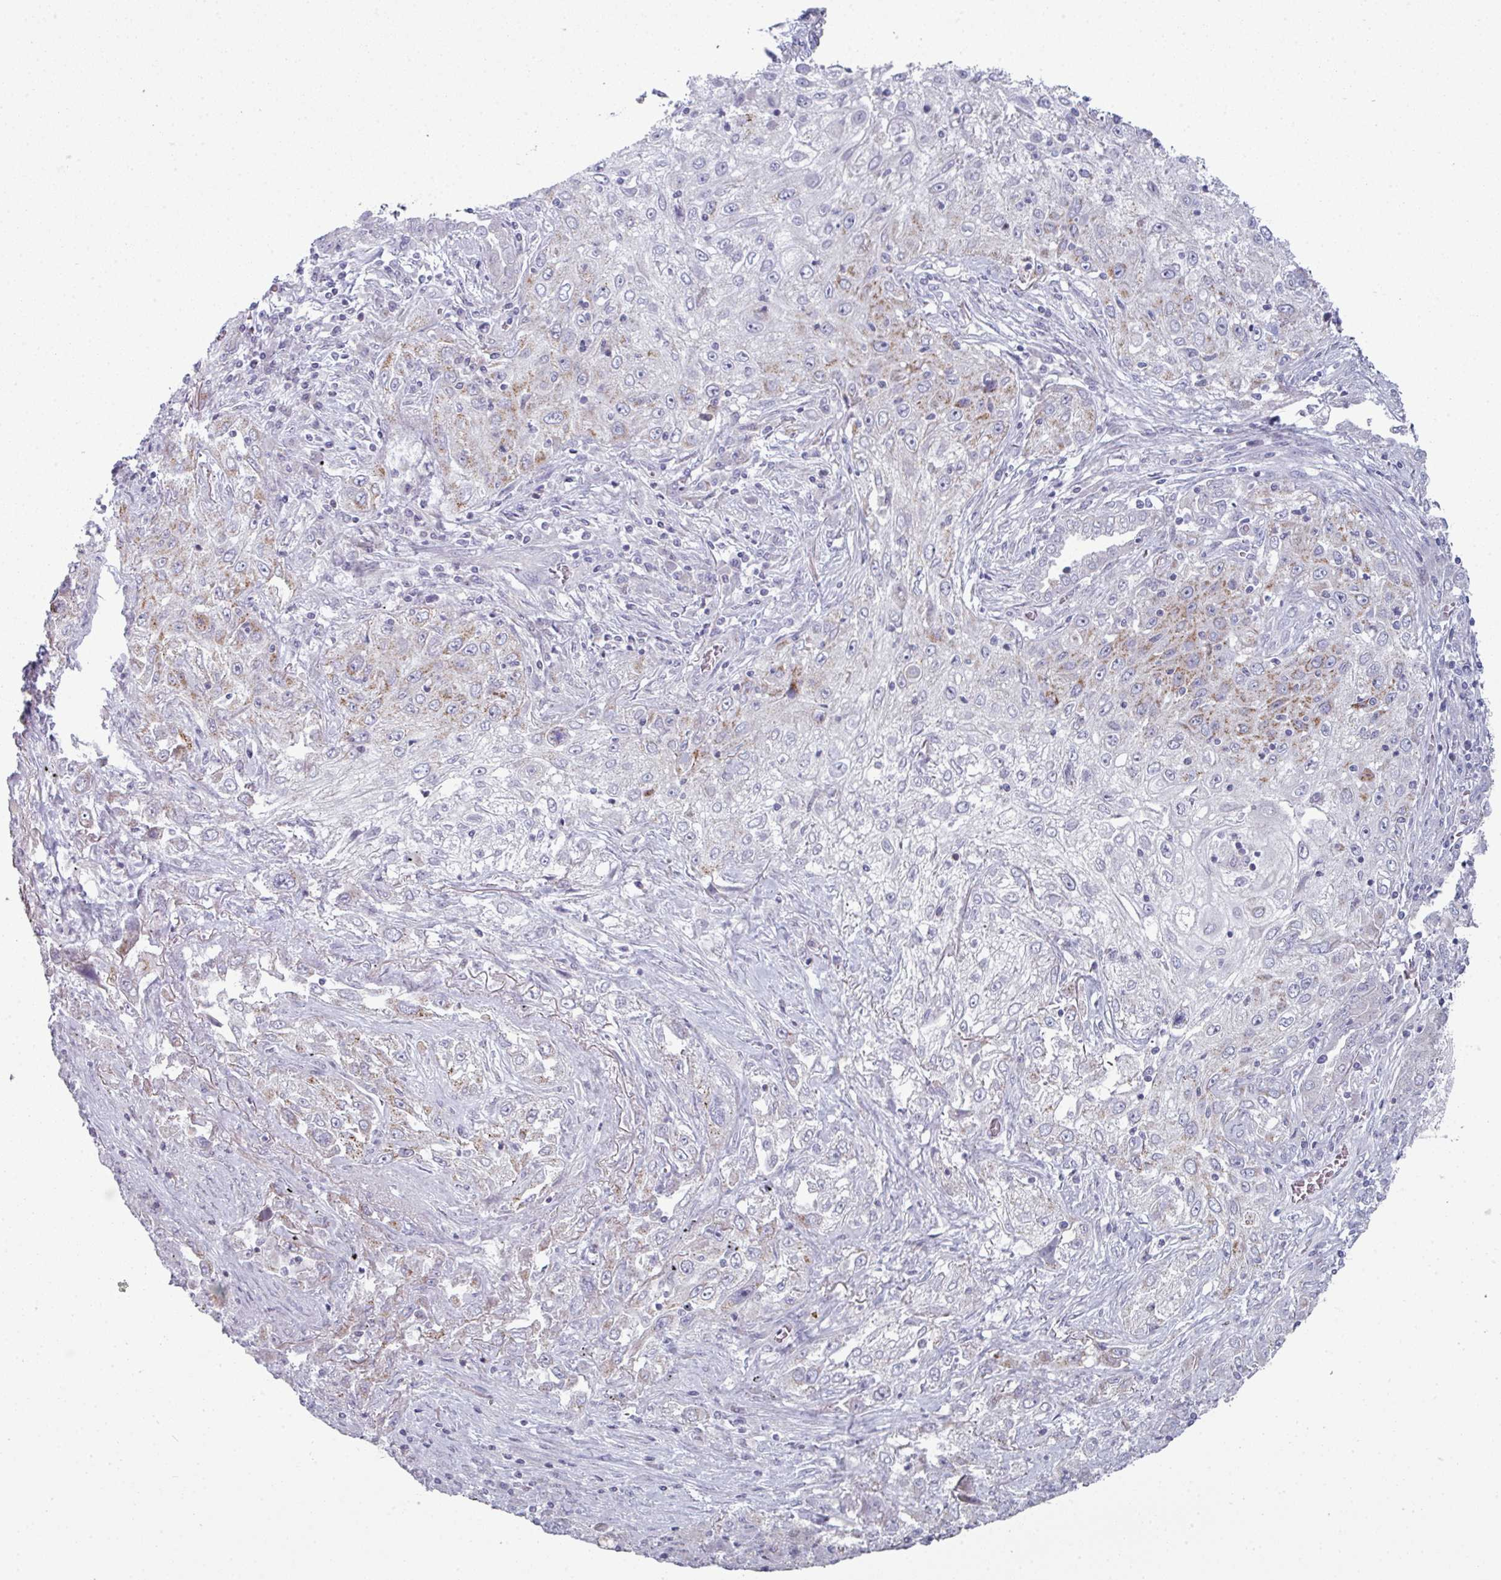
{"staining": {"intensity": "moderate", "quantity": "<25%", "location": "cytoplasmic/membranous"}, "tissue": "lung cancer", "cell_type": "Tumor cells", "image_type": "cancer", "snomed": [{"axis": "morphology", "description": "Squamous cell carcinoma, NOS"}, {"axis": "topography", "description": "Lung"}], "caption": "IHC (DAB) staining of human lung squamous cell carcinoma reveals moderate cytoplasmic/membranous protein expression in approximately <25% of tumor cells. The staining was performed using DAB, with brown indicating positive protein expression. Nuclei are stained blue with hematoxylin.", "gene": "ZNF615", "patient": {"sex": "female", "age": 69}}